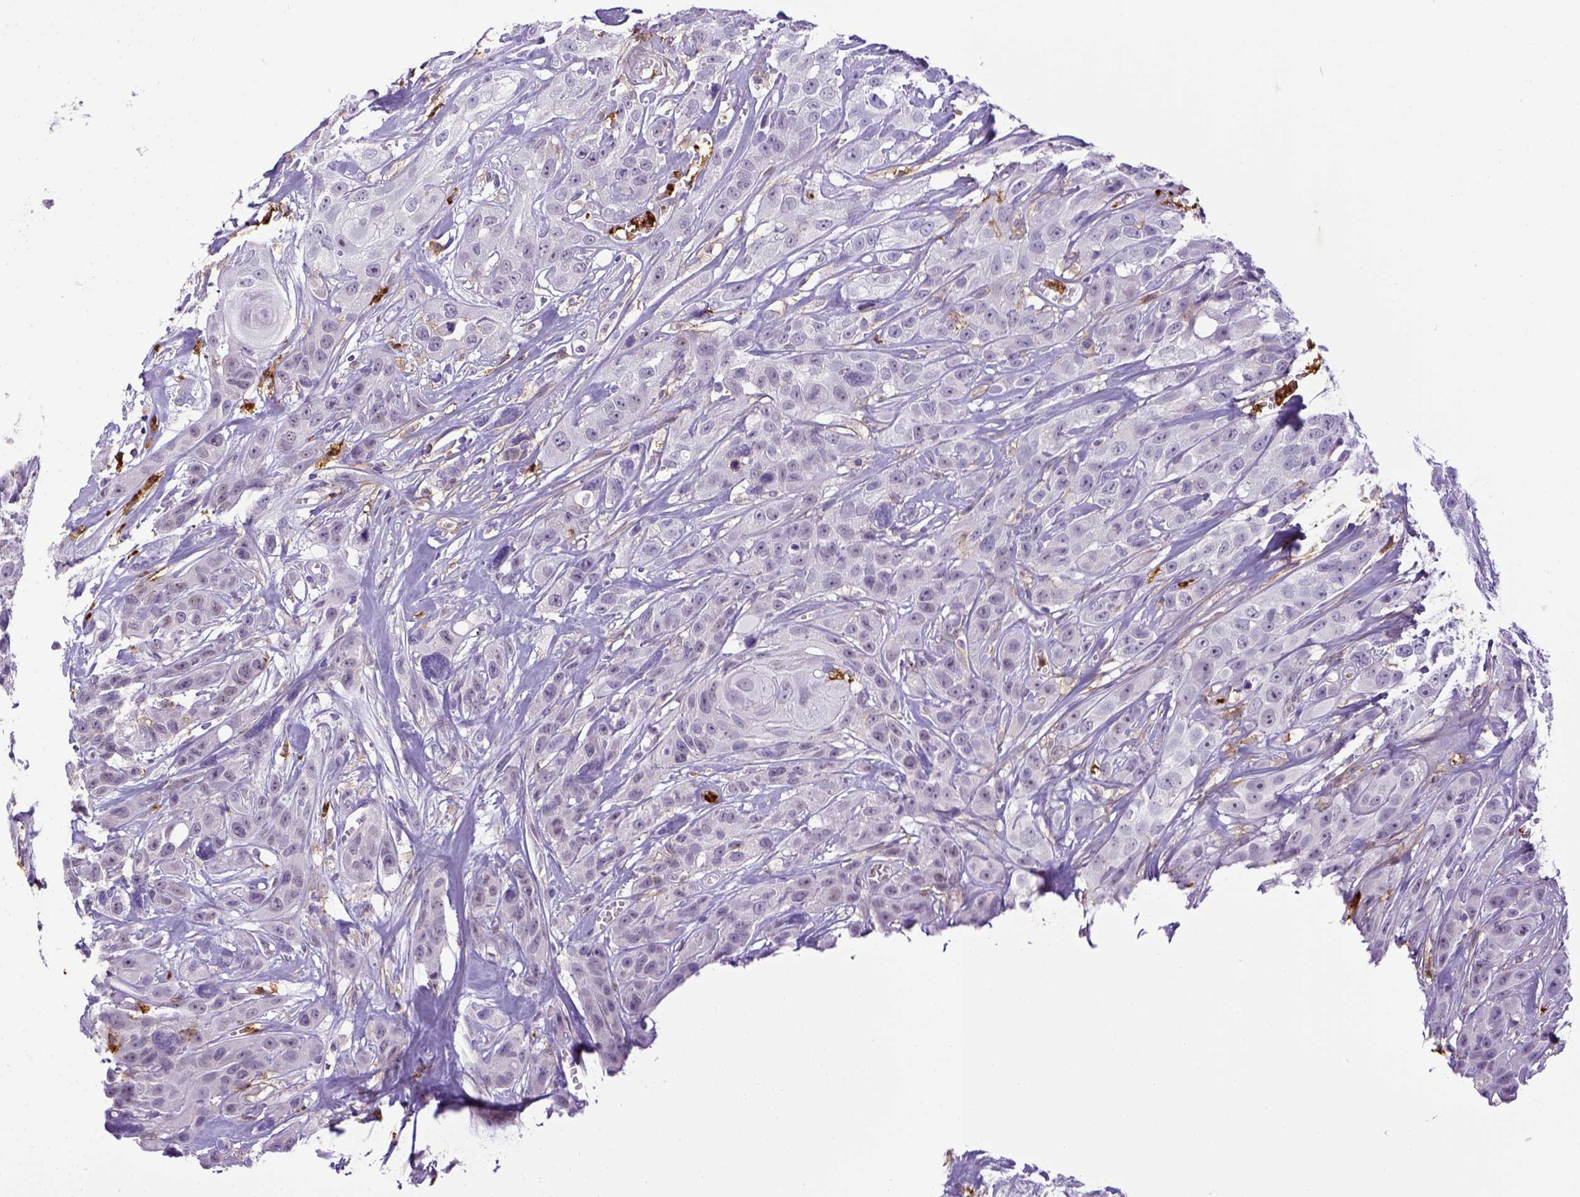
{"staining": {"intensity": "negative", "quantity": "none", "location": "none"}, "tissue": "head and neck cancer", "cell_type": "Tumor cells", "image_type": "cancer", "snomed": [{"axis": "morphology", "description": "Squamous cell carcinoma, NOS"}, {"axis": "topography", "description": "Head-Neck"}], "caption": "Immunohistochemistry (IHC) image of neoplastic tissue: squamous cell carcinoma (head and neck) stained with DAB reveals no significant protein staining in tumor cells. (Brightfield microscopy of DAB (3,3'-diaminobenzidine) immunohistochemistry at high magnification).", "gene": "ITGAM", "patient": {"sex": "male", "age": 57}}